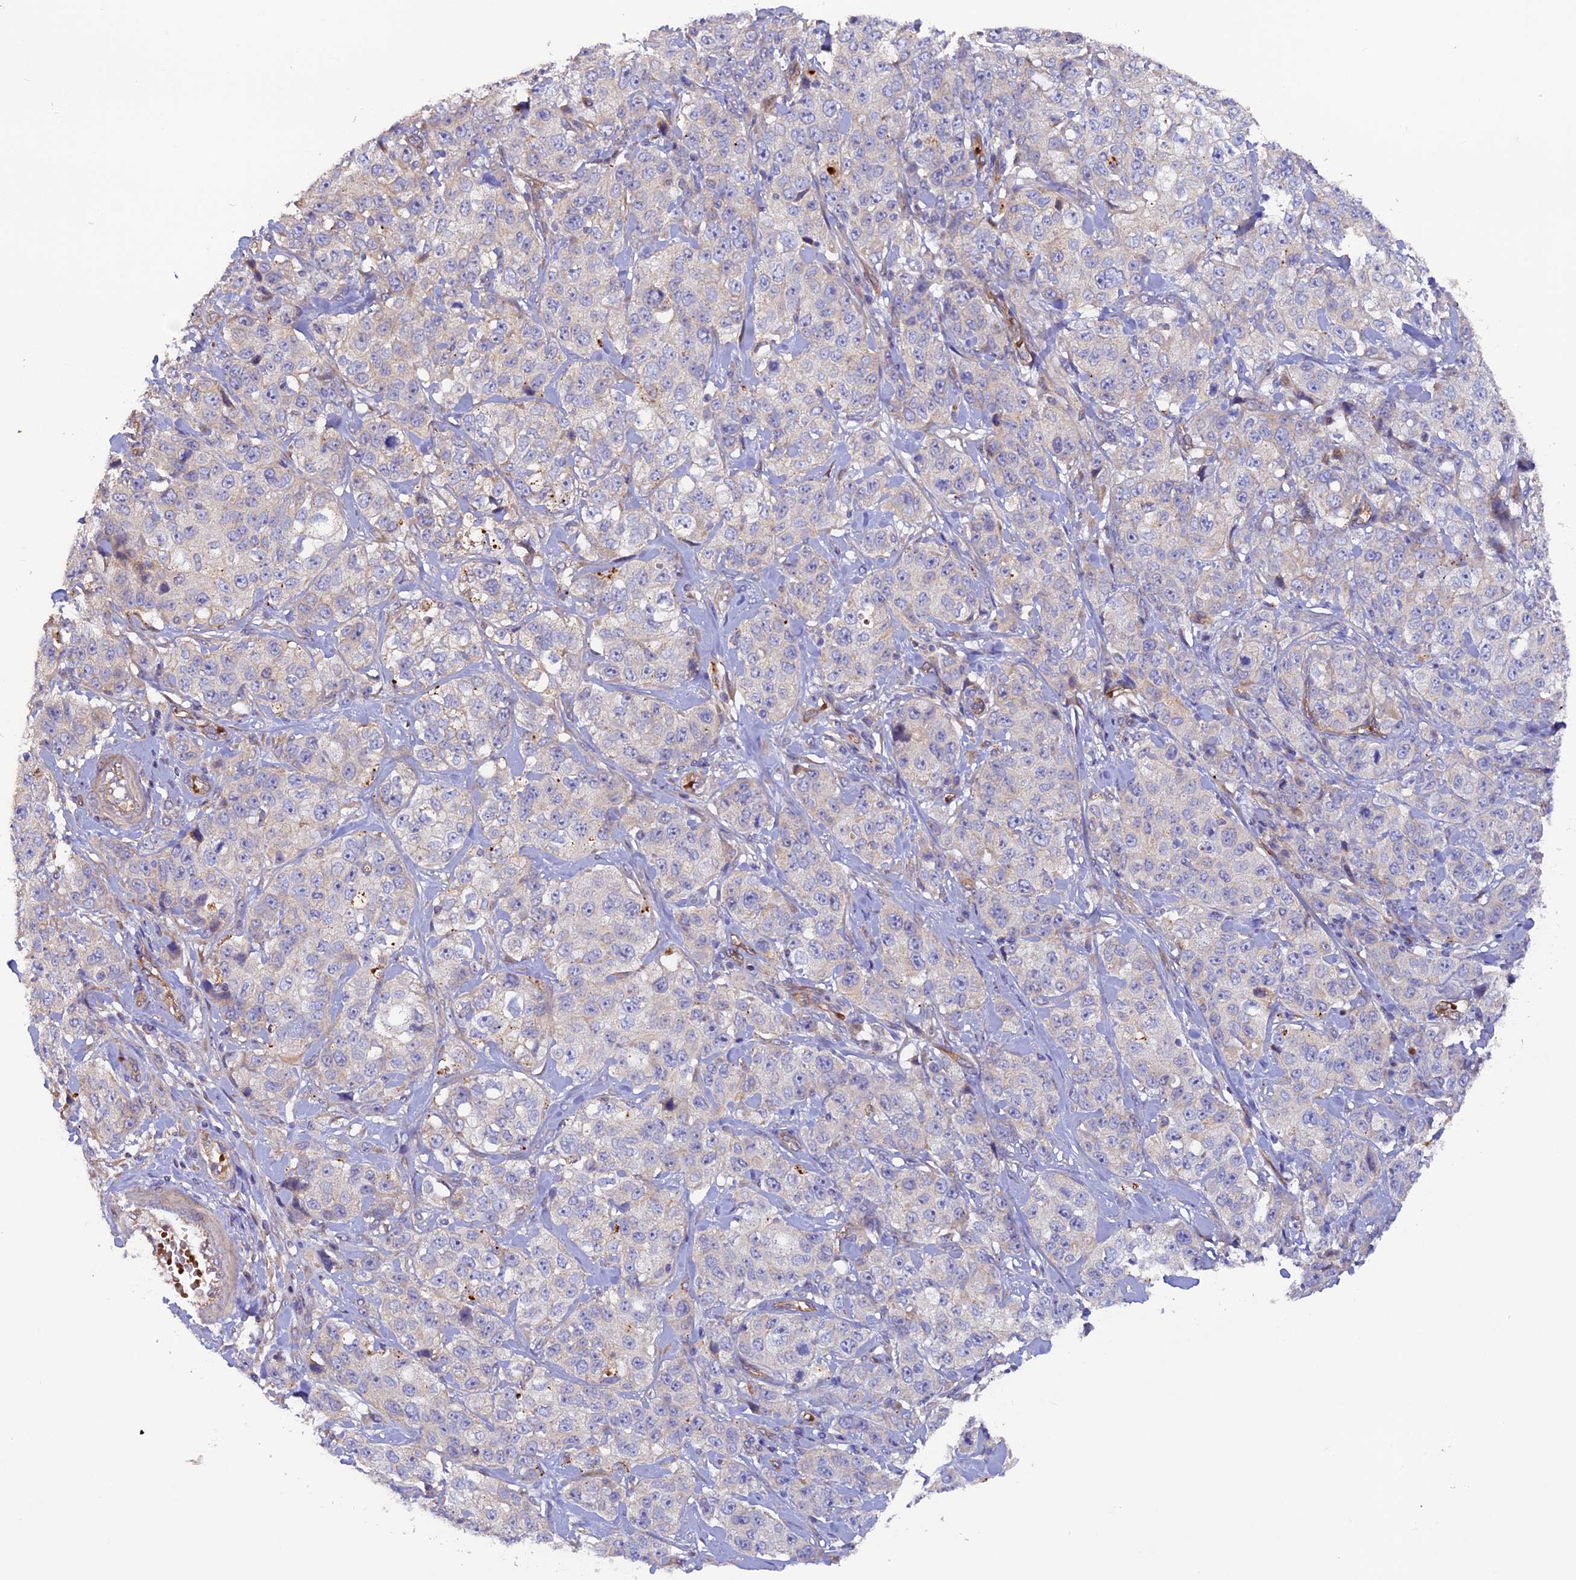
{"staining": {"intensity": "negative", "quantity": "none", "location": "none"}, "tissue": "stomach cancer", "cell_type": "Tumor cells", "image_type": "cancer", "snomed": [{"axis": "morphology", "description": "Adenocarcinoma, NOS"}, {"axis": "topography", "description": "Stomach"}], "caption": "Stomach adenocarcinoma stained for a protein using IHC demonstrates no staining tumor cells.", "gene": "DUS3L", "patient": {"sex": "male", "age": 48}}